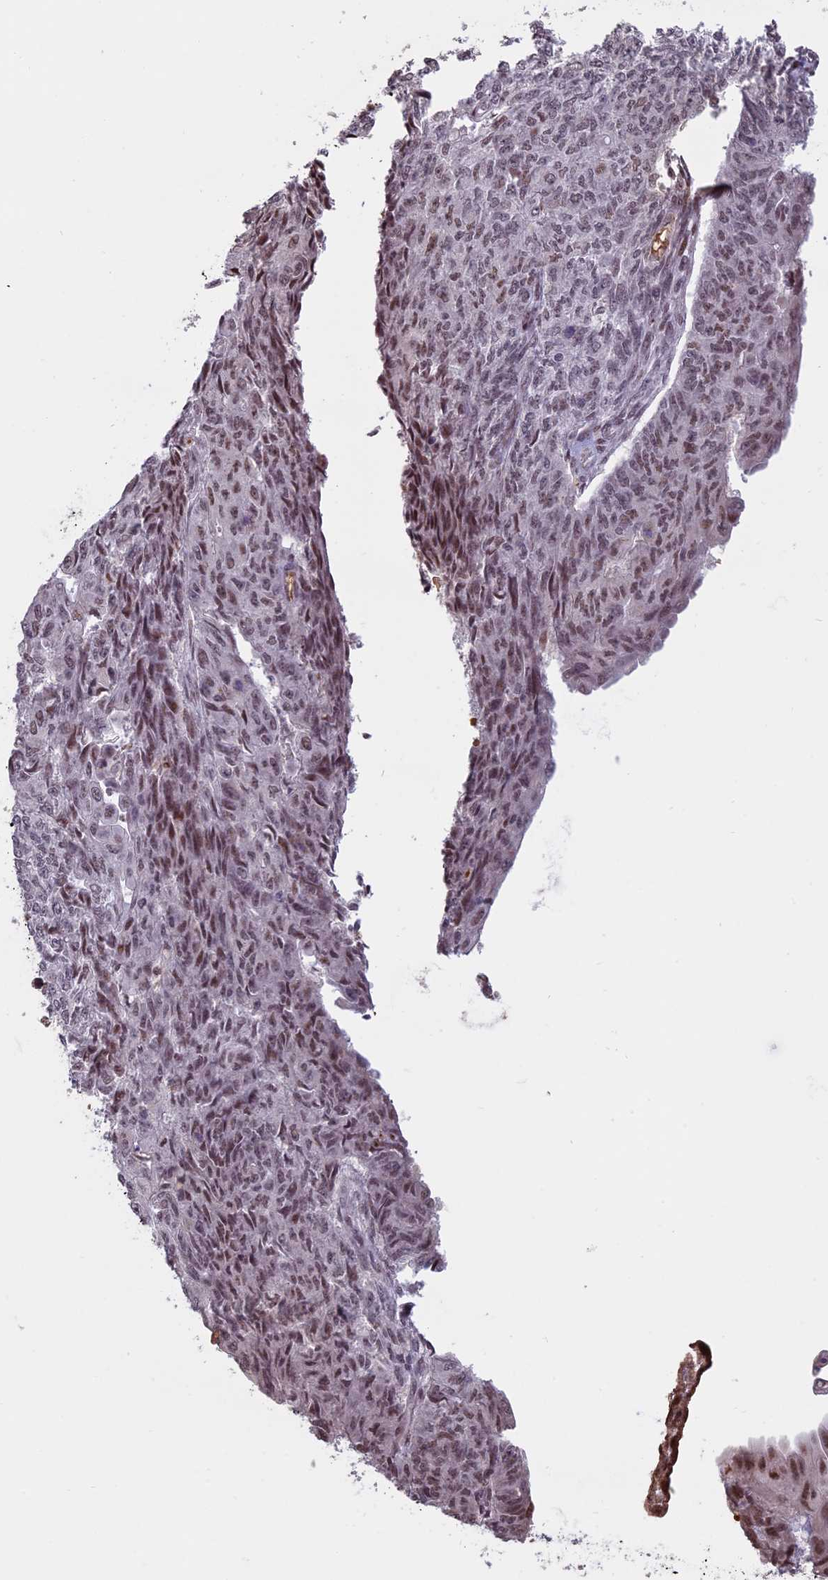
{"staining": {"intensity": "moderate", "quantity": "25%-75%", "location": "nuclear"}, "tissue": "endometrial cancer", "cell_type": "Tumor cells", "image_type": "cancer", "snomed": [{"axis": "morphology", "description": "Adenocarcinoma, NOS"}, {"axis": "topography", "description": "Endometrium"}], "caption": "Tumor cells display moderate nuclear staining in approximately 25%-75% of cells in adenocarcinoma (endometrial).", "gene": "MFAP1", "patient": {"sex": "female", "age": 32}}